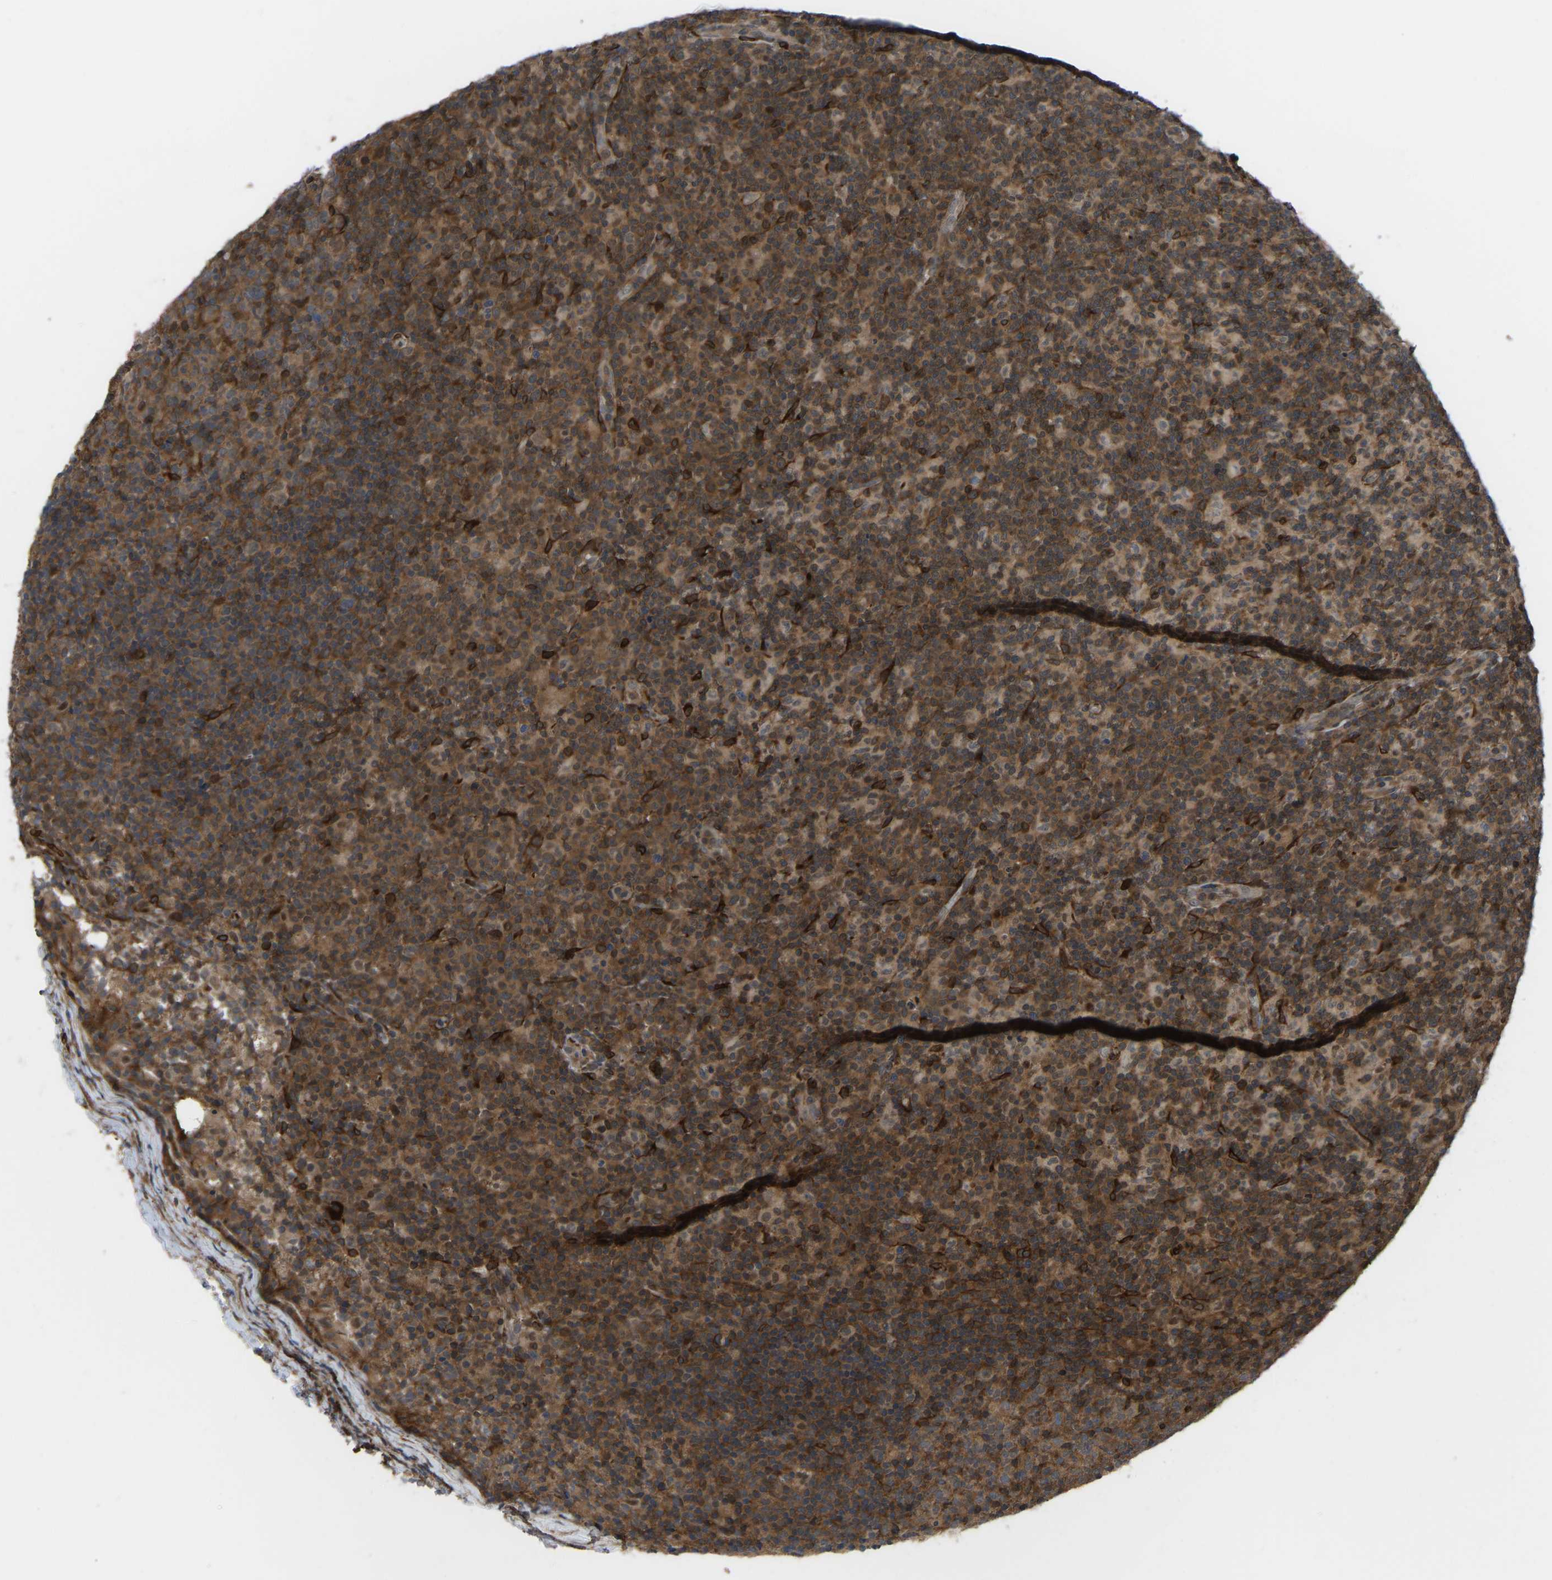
{"staining": {"intensity": "moderate", "quantity": ">75%", "location": "cytoplasmic/membranous,nuclear"}, "tissue": "lymph node", "cell_type": "Germinal center cells", "image_type": "normal", "snomed": [{"axis": "morphology", "description": "Normal tissue, NOS"}, {"axis": "morphology", "description": "Inflammation, NOS"}, {"axis": "topography", "description": "Lymph node"}], "caption": "Immunohistochemistry of normal lymph node reveals medium levels of moderate cytoplasmic/membranous,nuclear positivity in approximately >75% of germinal center cells. Ihc stains the protein in brown and the nuclei are stained blue.", "gene": "CYP7B1", "patient": {"sex": "male", "age": 55}}